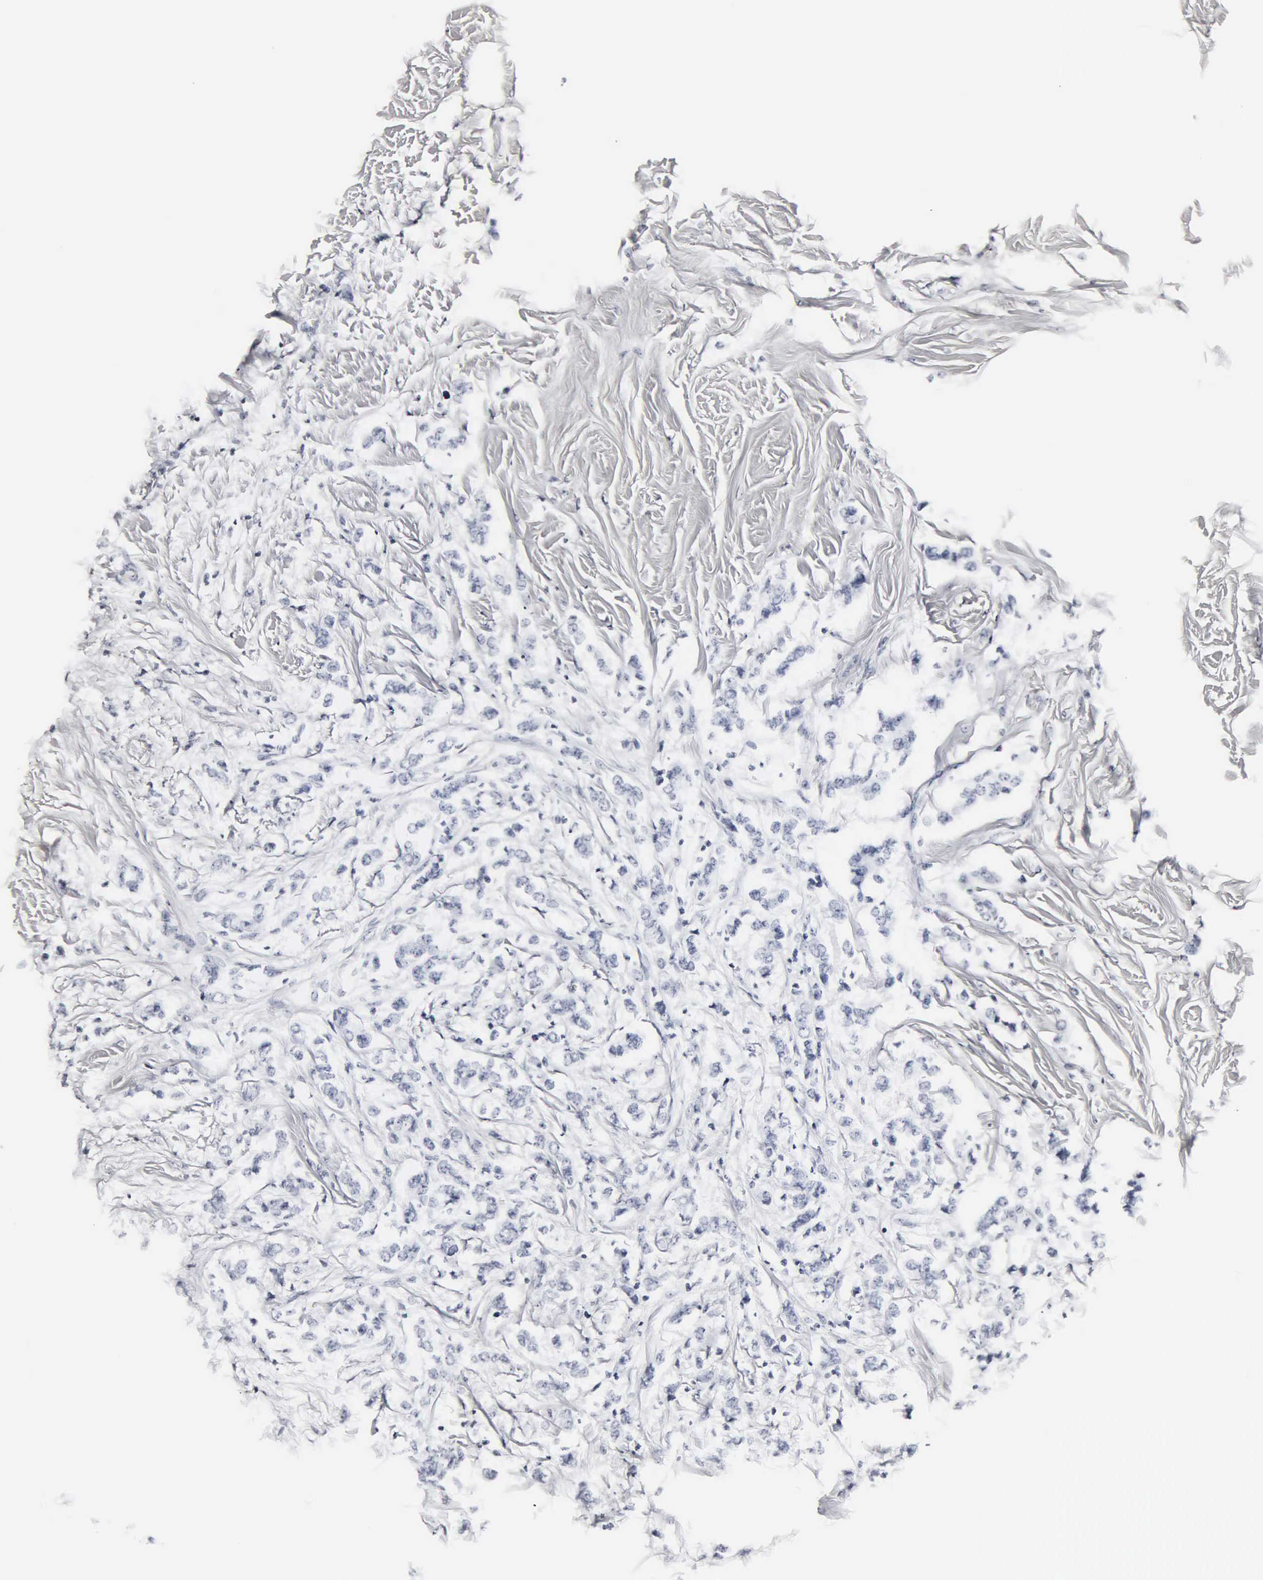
{"staining": {"intensity": "negative", "quantity": "none", "location": "none"}, "tissue": "breast cancer", "cell_type": "Tumor cells", "image_type": "cancer", "snomed": [{"axis": "morphology", "description": "Duct carcinoma"}, {"axis": "topography", "description": "Breast"}], "caption": "Immunohistochemical staining of intraductal carcinoma (breast) displays no significant positivity in tumor cells. The staining was performed using DAB (3,3'-diaminobenzidine) to visualize the protein expression in brown, while the nuclei were stained in blue with hematoxylin (Magnification: 20x).", "gene": "DGCR2", "patient": {"sex": "female", "age": 84}}